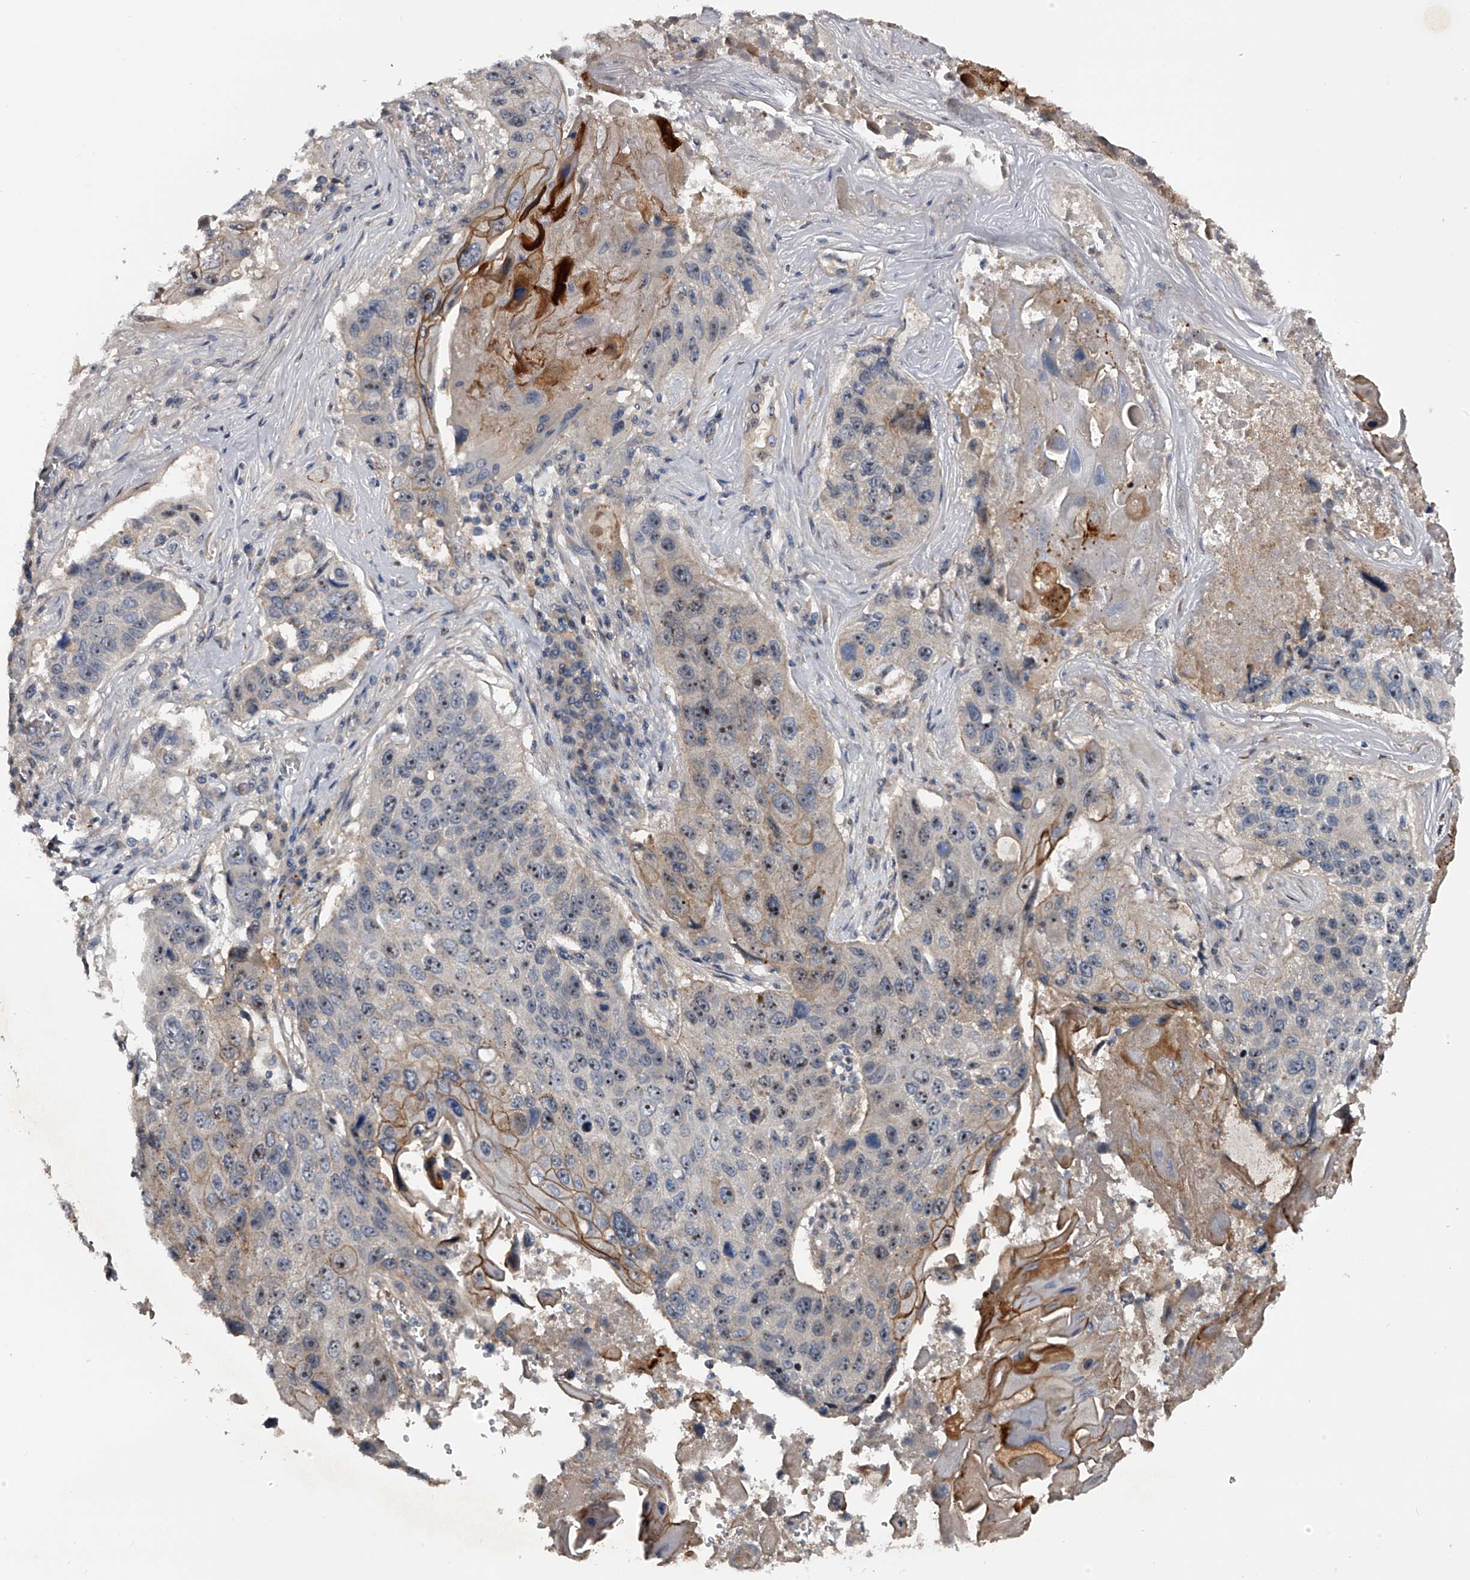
{"staining": {"intensity": "moderate", "quantity": "25%-75%", "location": "cytoplasmic/membranous,nuclear"}, "tissue": "lung cancer", "cell_type": "Tumor cells", "image_type": "cancer", "snomed": [{"axis": "morphology", "description": "Squamous cell carcinoma, NOS"}, {"axis": "topography", "description": "Lung"}], "caption": "The immunohistochemical stain labels moderate cytoplasmic/membranous and nuclear staining in tumor cells of lung cancer (squamous cell carcinoma) tissue.", "gene": "MDN1", "patient": {"sex": "male", "age": 61}}